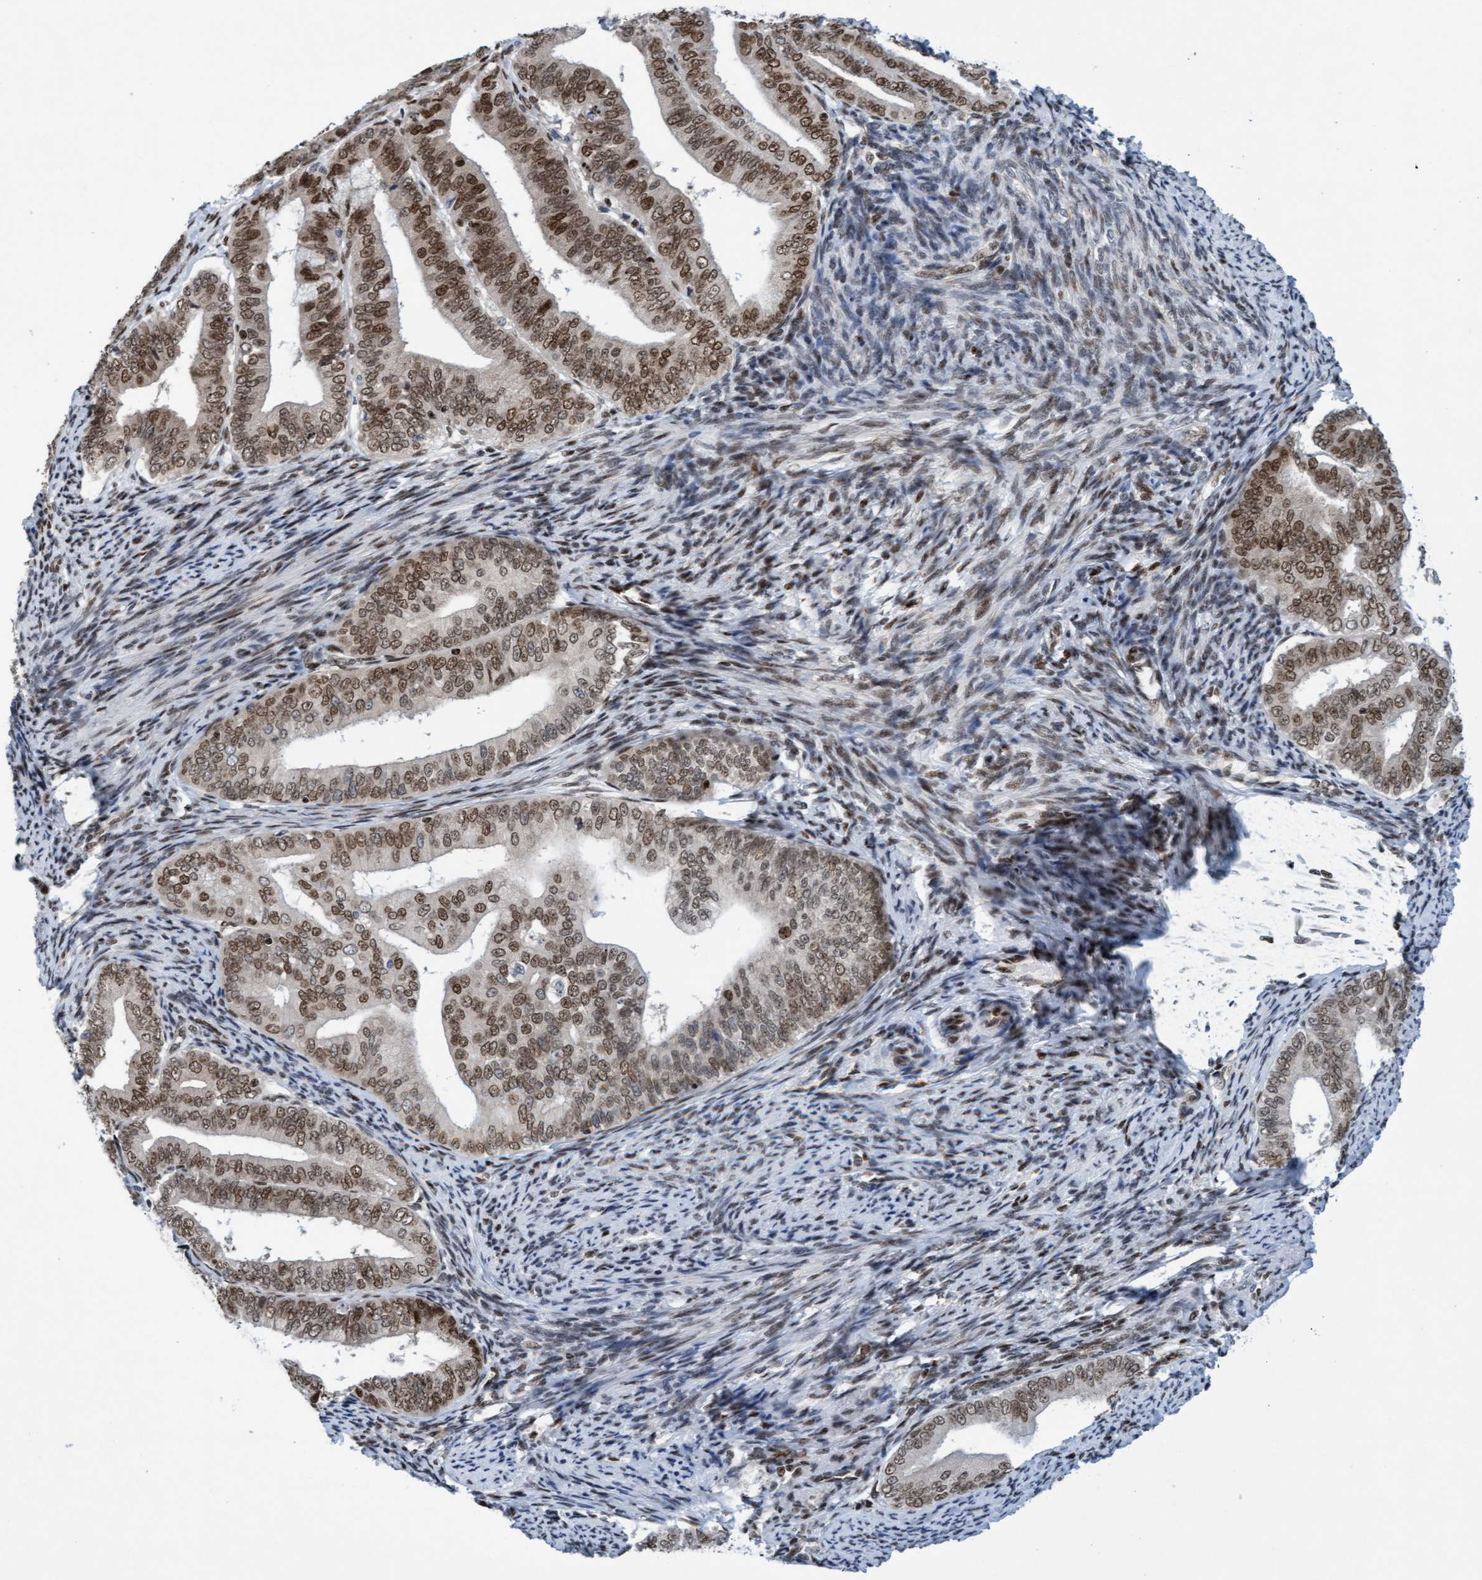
{"staining": {"intensity": "moderate", "quantity": ">75%", "location": "nuclear"}, "tissue": "endometrial cancer", "cell_type": "Tumor cells", "image_type": "cancer", "snomed": [{"axis": "morphology", "description": "Adenocarcinoma, NOS"}, {"axis": "topography", "description": "Endometrium"}], "caption": "Brown immunohistochemical staining in human endometrial cancer shows moderate nuclear expression in about >75% of tumor cells. Using DAB (brown) and hematoxylin (blue) stains, captured at high magnification using brightfield microscopy.", "gene": "GLRX2", "patient": {"sex": "female", "age": 63}}